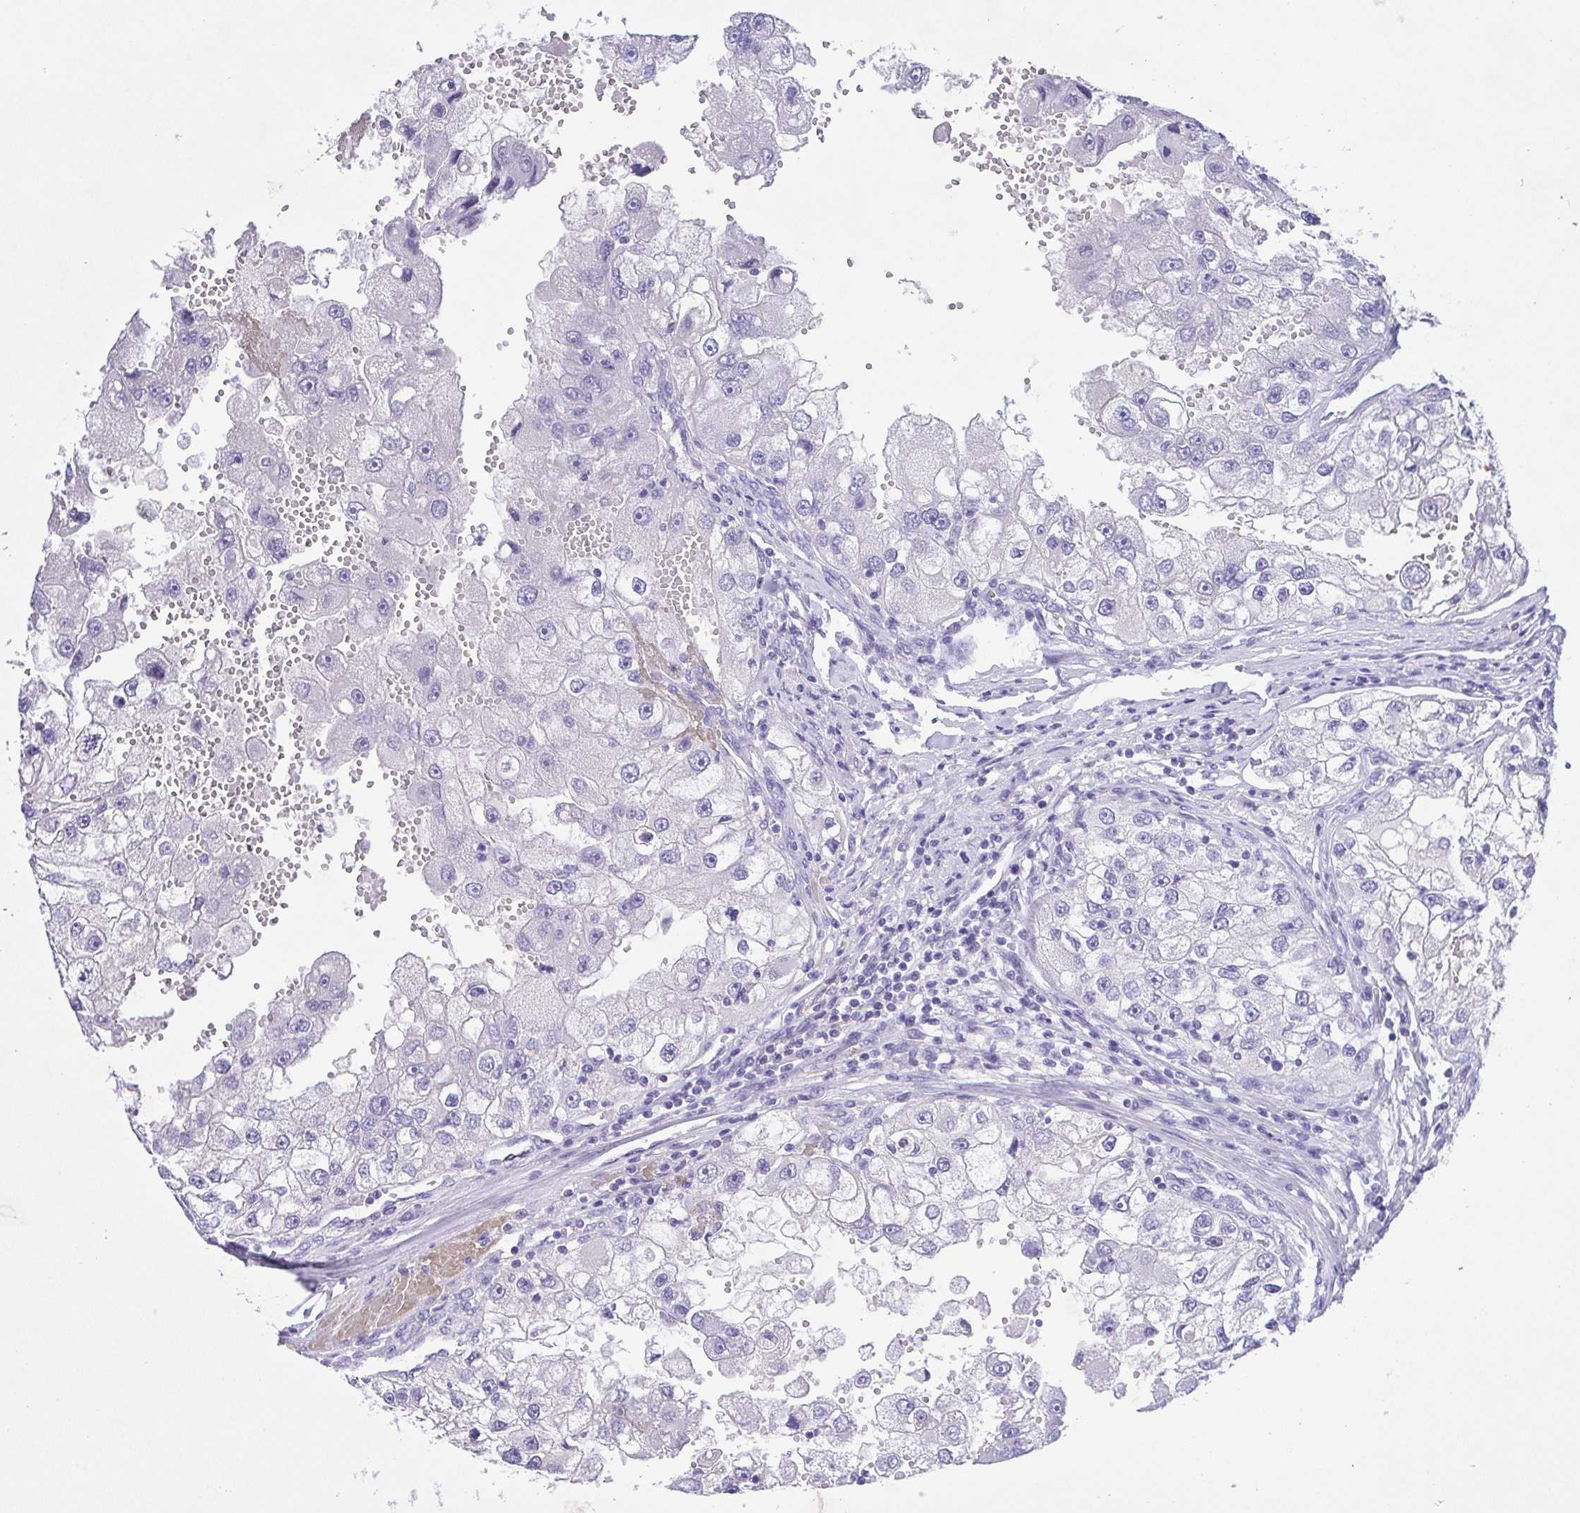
{"staining": {"intensity": "negative", "quantity": "none", "location": "none"}, "tissue": "renal cancer", "cell_type": "Tumor cells", "image_type": "cancer", "snomed": [{"axis": "morphology", "description": "Adenocarcinoma, NOS"}, {"axis": "topography", "description": "Kidney"}], "caption": "Immunohistochemistry (IHC) of renal cancer (adenocarcinoma) shows no positivity in tumor cells. Brightfield microscopy of immunohistochemistry (IHC) stained with DAB (3,3'-diaminobenzidine) (brown) and hematoxylin (blue), captured at high magnification.", "gene": "SPATA4", "patient": {"sex": "male", "age": 63}}